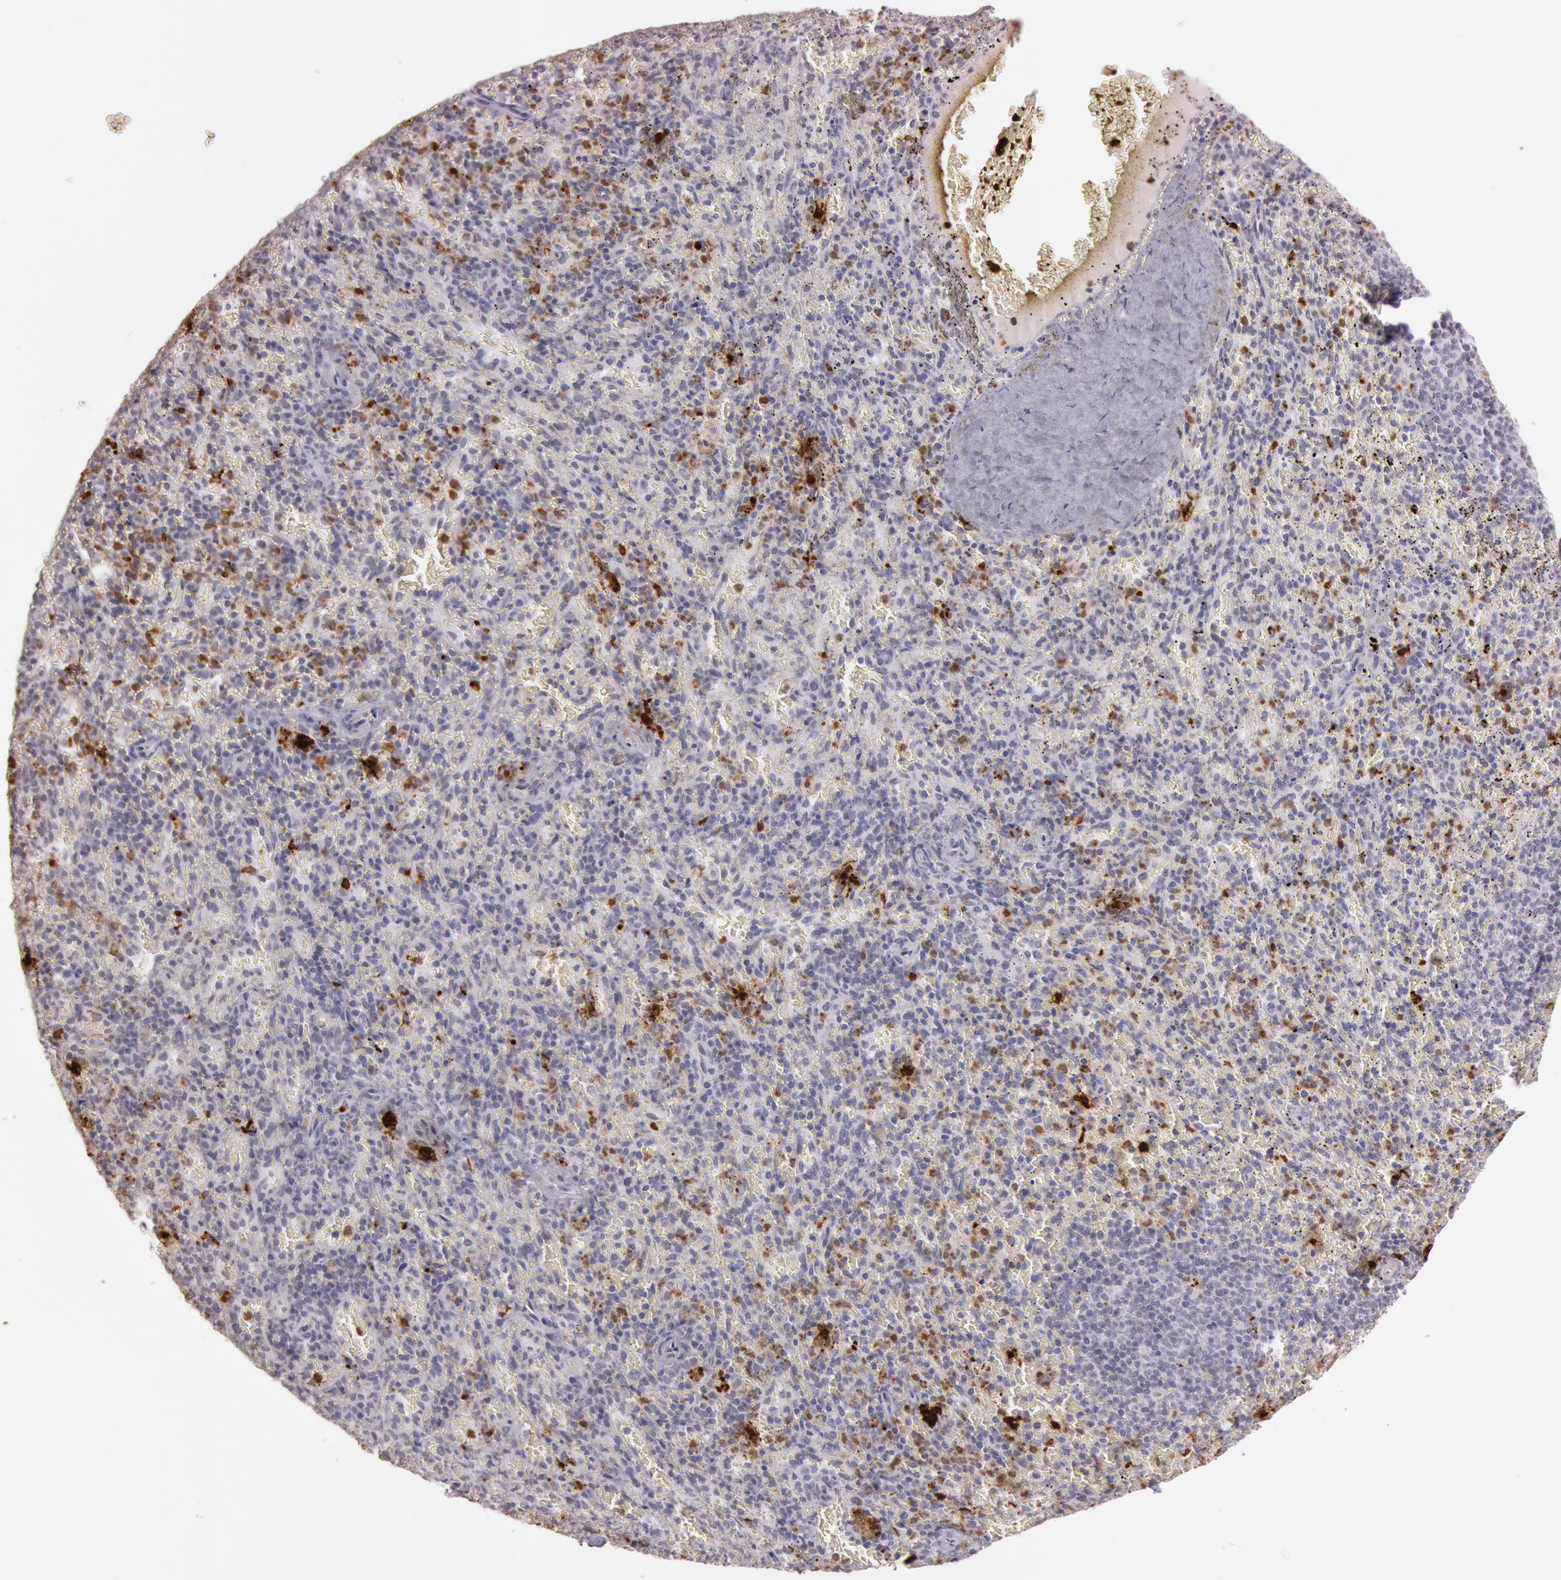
{"staining": {"intensity": "strong", "quantity": "<25%", "location": "nuclear"}, "tissue": "spleen", "cell_type": "Cells in red pulp", "image_type": "normal", "snomed": [{"axis": "morphology", "description": "Normal tissue, NOS"}, {"axis": "topography", "description": "Spleen"}], "caption": "Brown immunohistochemical staining in normal spleen reveals strong nuclear staining in approximately <25% of cells in red pulp.", "gene": "KDM6A", "patient": {"sex": "female", "age": 50}}